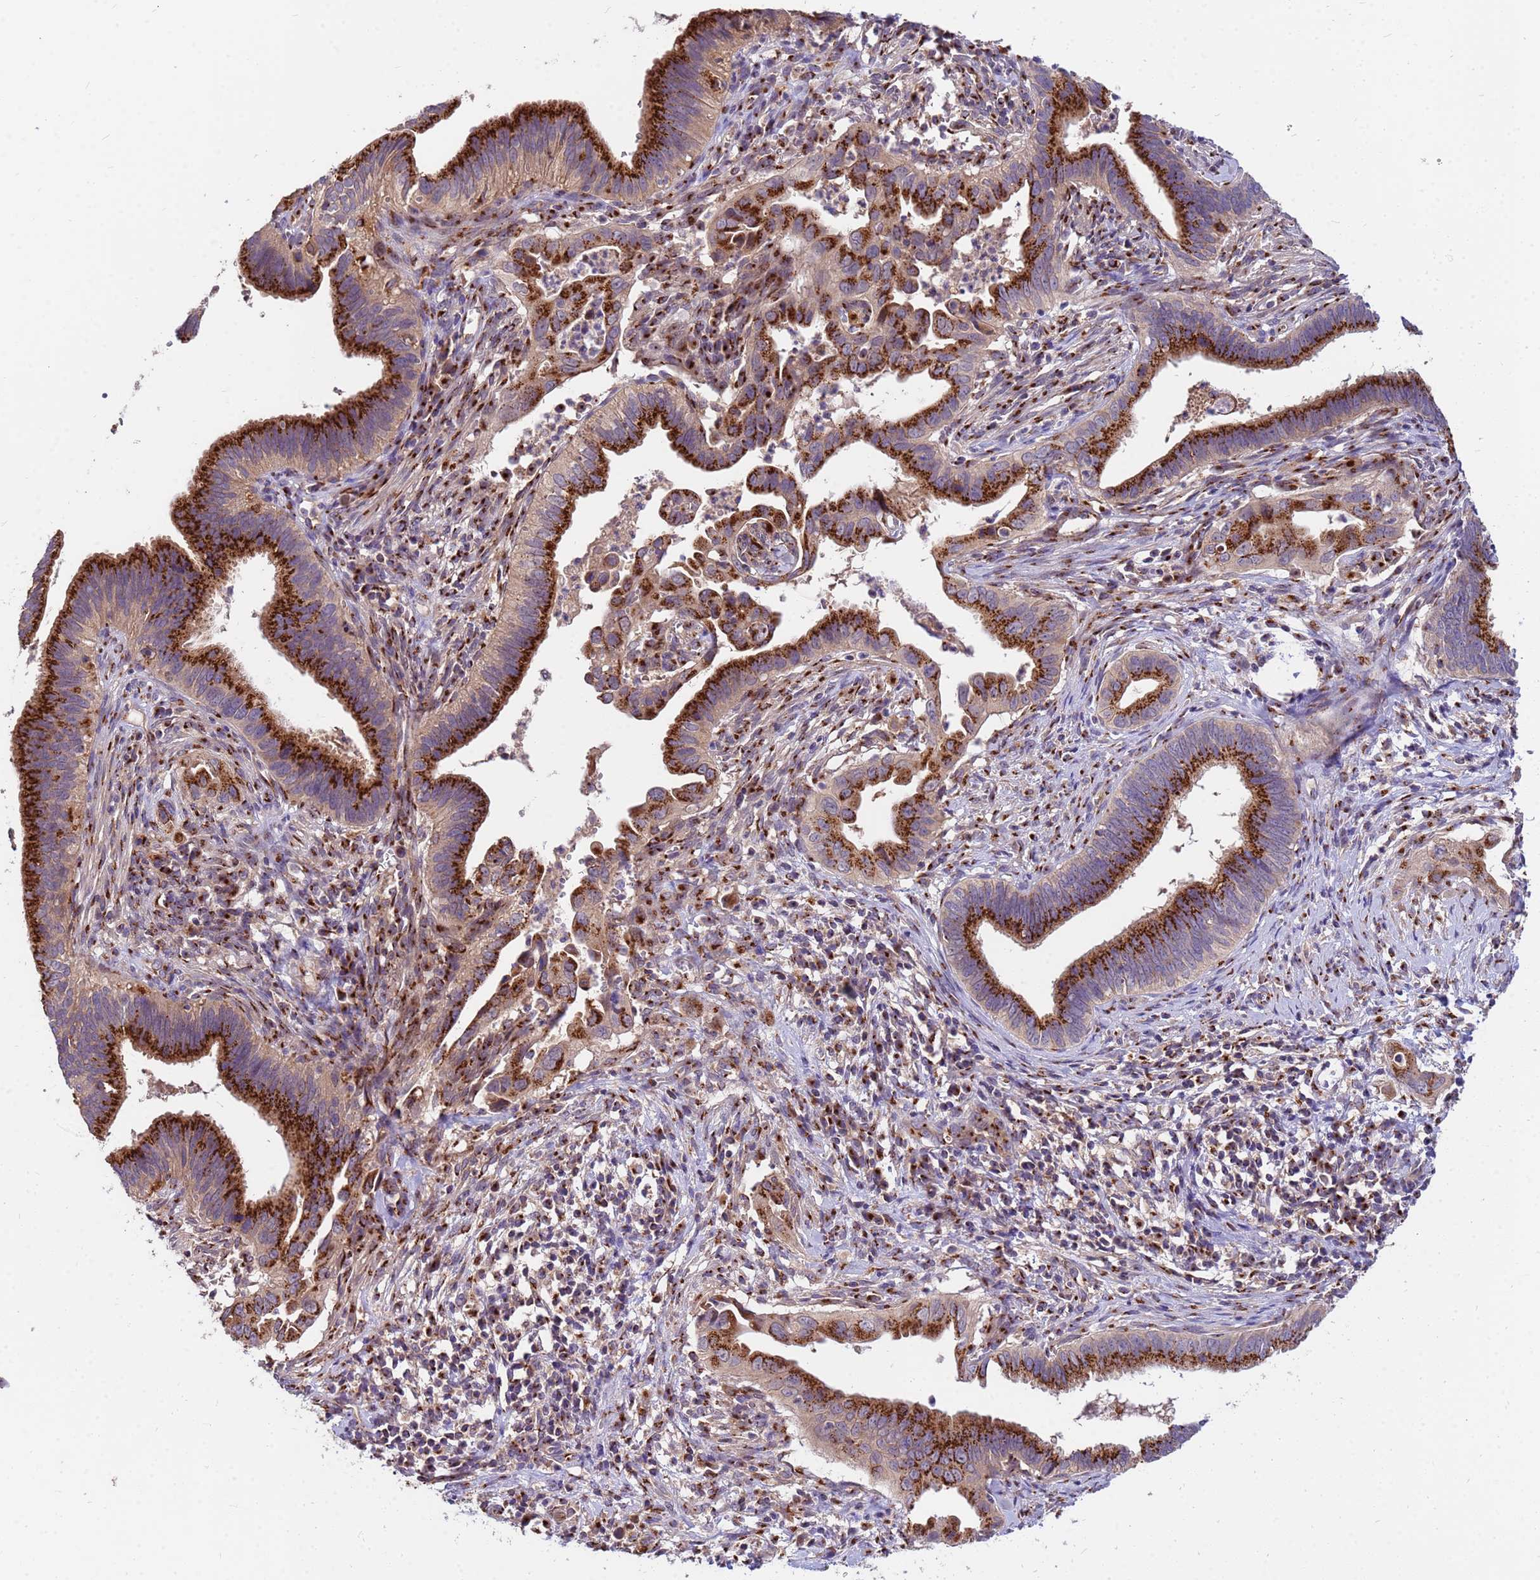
{"staining": {"intensity": "strong", "quantity": ">75%", "location": "cytoplasmic/membranous"}, "tissue": "cervical cancer", "cell_type": "Tumor cells", "image_type": "cancer", "snomed": [{"axis": "morphology", "description": "Adenocarcinoma, NOS"}, {"axis": "topography", "description": "Cervix"}], "caption": "This is an image of immunohistochemistry staining of cervical cancer, which shows strong positivity in the cytoplasmic/membranous of tumor cells.", "gene": "HPS3", "patient": {"sex": "female", "age": 42}}